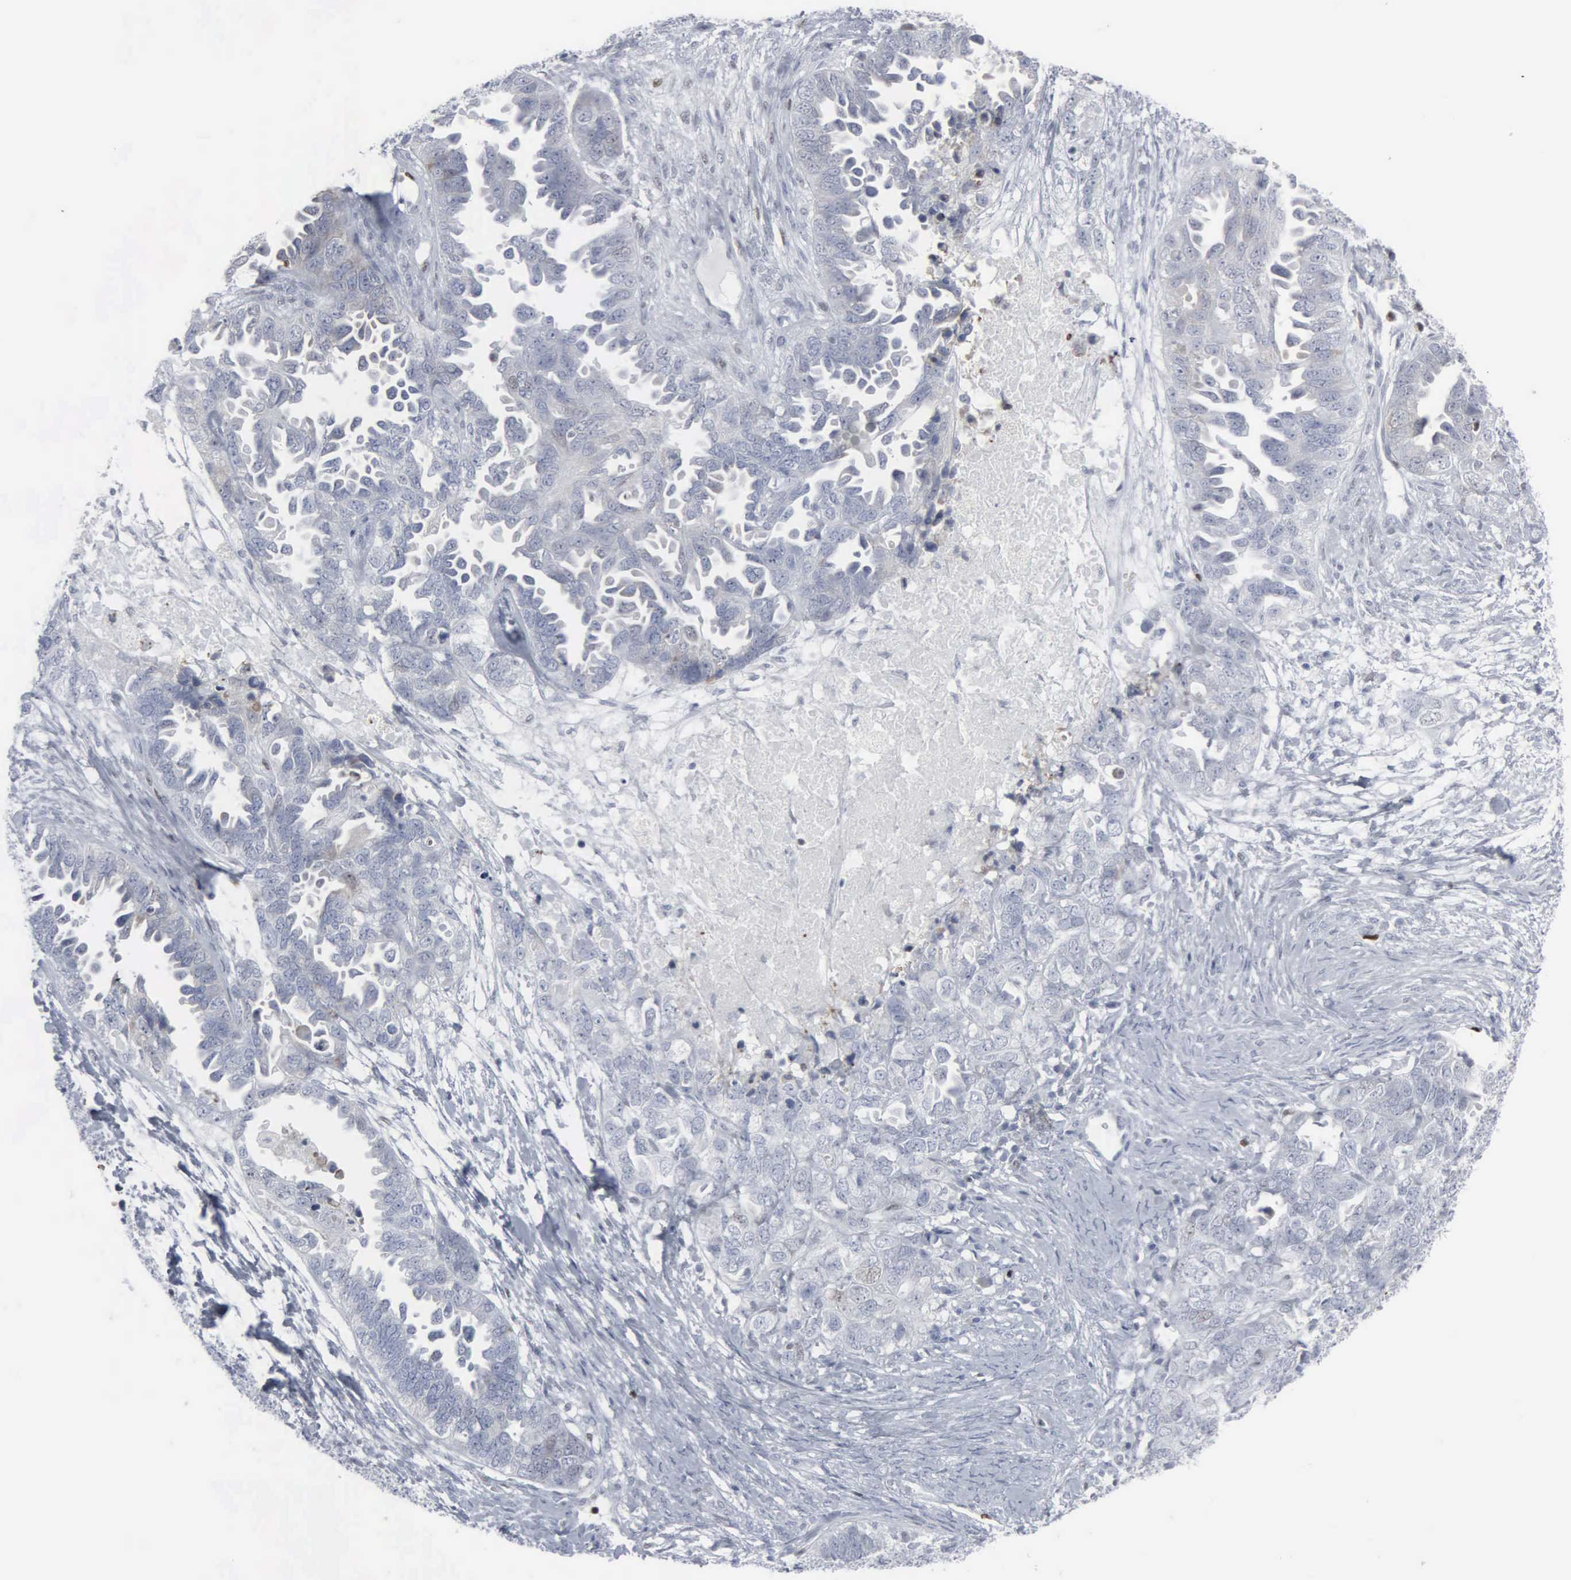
{"staining": {"intensity": "negative", "quantity": "none", "location": "none"}, "tissue": "ovarian cancer", "cell_type": "Tumor cells", "image_type": "cancer", "snomed": [{"axis": "morphology", "description": "Cystadenocarcinoma, serous, NOS"}, {"axis": "topography", "description": "Ovary"}], "caption": "The image shows no staining of tumor cells in ovarian serous cystadenocarcinoma.", "gene": "CCND3", "patient": {"sex": "female", "age": 82}}